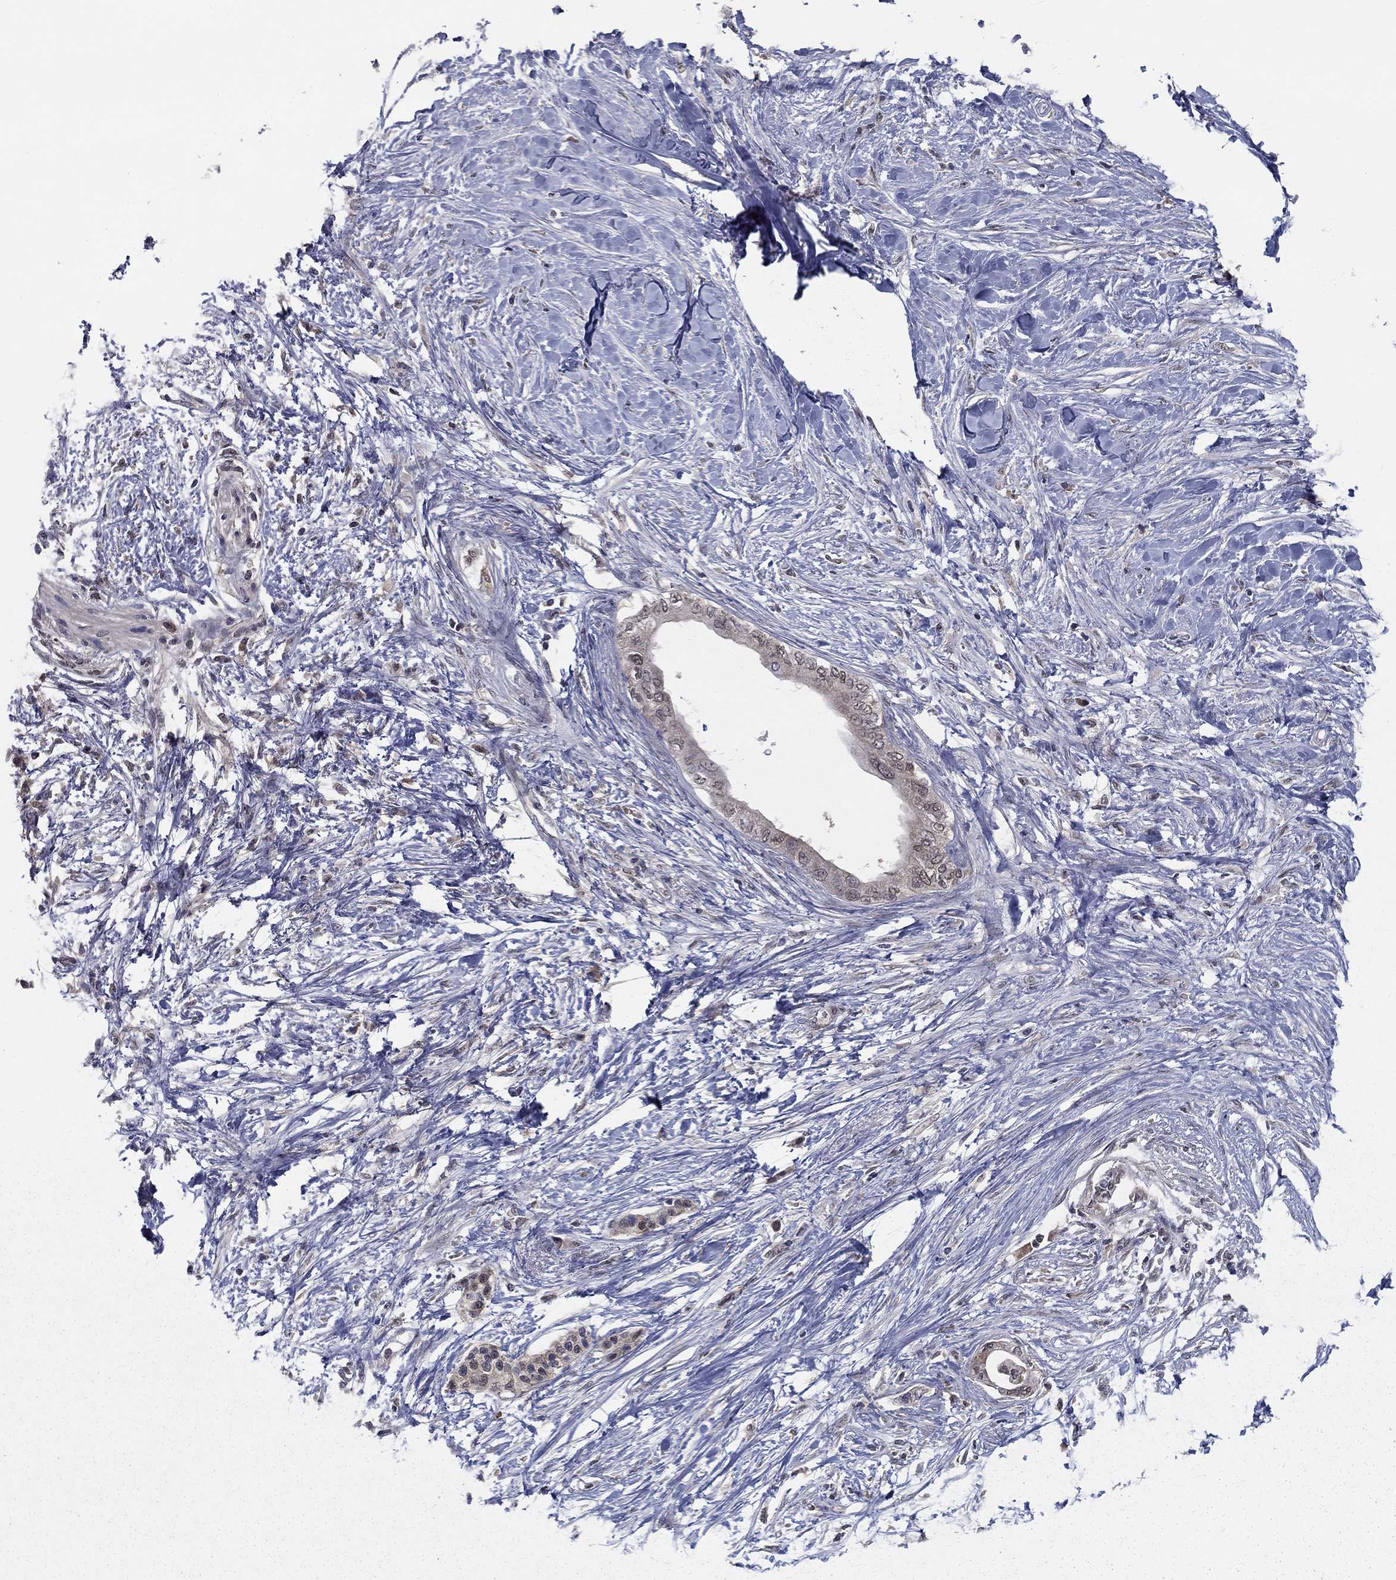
{"staining": {"intensity": "negative", "quantity": "none", "location": "none"}, "tissue": "pancreatic cancer", "cell_type": "Tumor cells", "image_type": "cancer", "snomed": [{"axis": "morphology", "description": "Normal tissue, NOS"}, {"axis": "morphology", "description": "Adenocarcinoma, NOS"}, {"axis": "topography", "description": "Pancreas"}, {"axis": "topography", "description": "Duodenum"}], "caption": "IHC histopathology image of neoplastic tissue: adenocarcinoma (pancreatic) stained with DAB (3,3'-diaminobenzidine) displays no significant protein expression in tumor cells. (DAB (3,3'-diaminobenzidine) immunohistochemistry with hematoxylin counter stain).", "gene": "NIT2", "patient": {"sex": "female", "age": 60}}